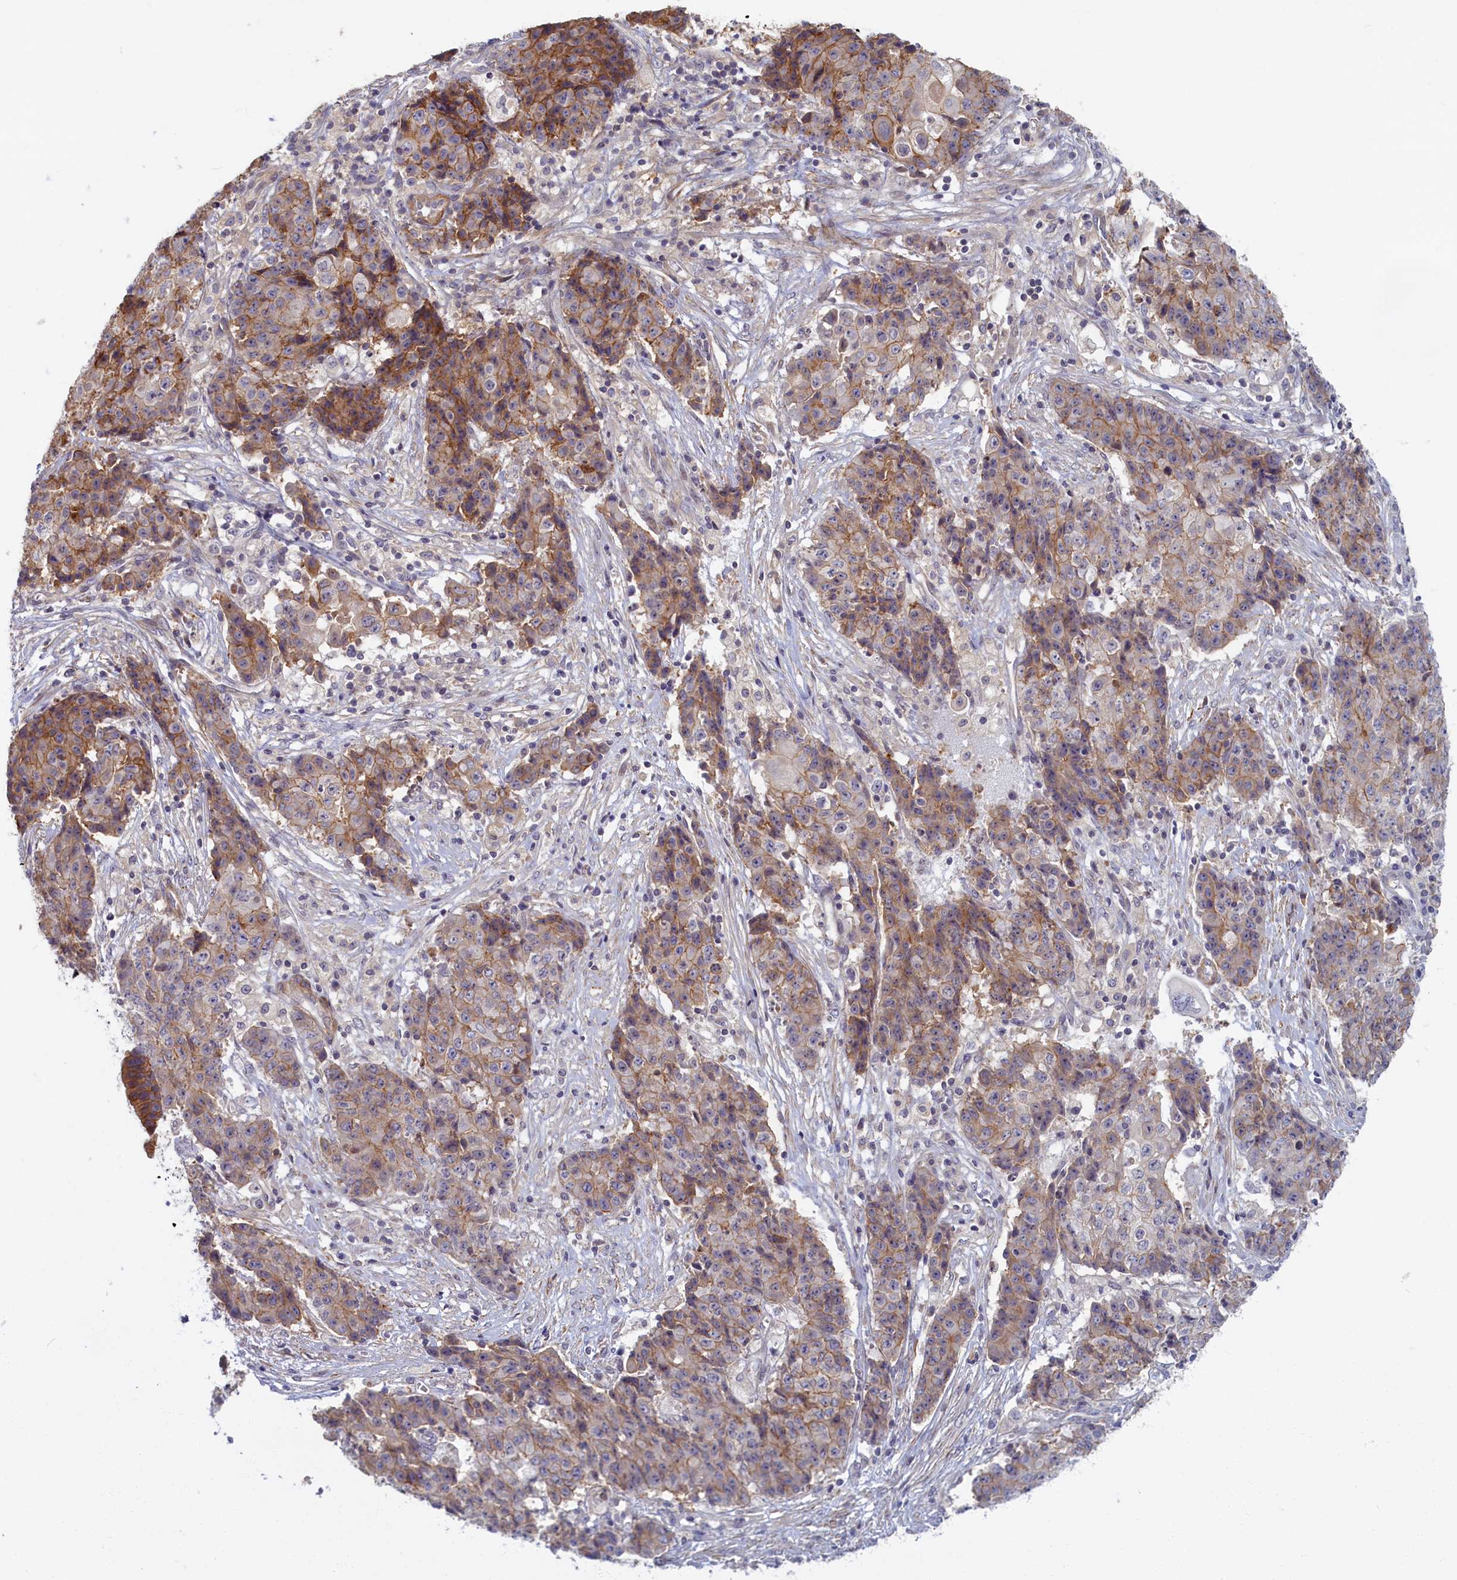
{"staining": {"intensity": "moderate", "quantity": "25%-75%", "location": "cytoplasmic/membranous"}, "tissue": "ovarian cancer", "cell_type": "Tumor cells", "image_type": "cancer", "snomed": [{"axis": "morphology", "description": "Carcinoma, endometroid"}, {"axis": "topography", "description": "Ovary"}], "caption": "Moderate cytoplasmic/membranous expression for a protein is identified in approximately 25%-75% of tumor cells of endometroid carcinoma (ovarian) using immunohistochemistry (IHC).", "gene": "TRPM4", "patient": {"sex": "female", "age": 42}}